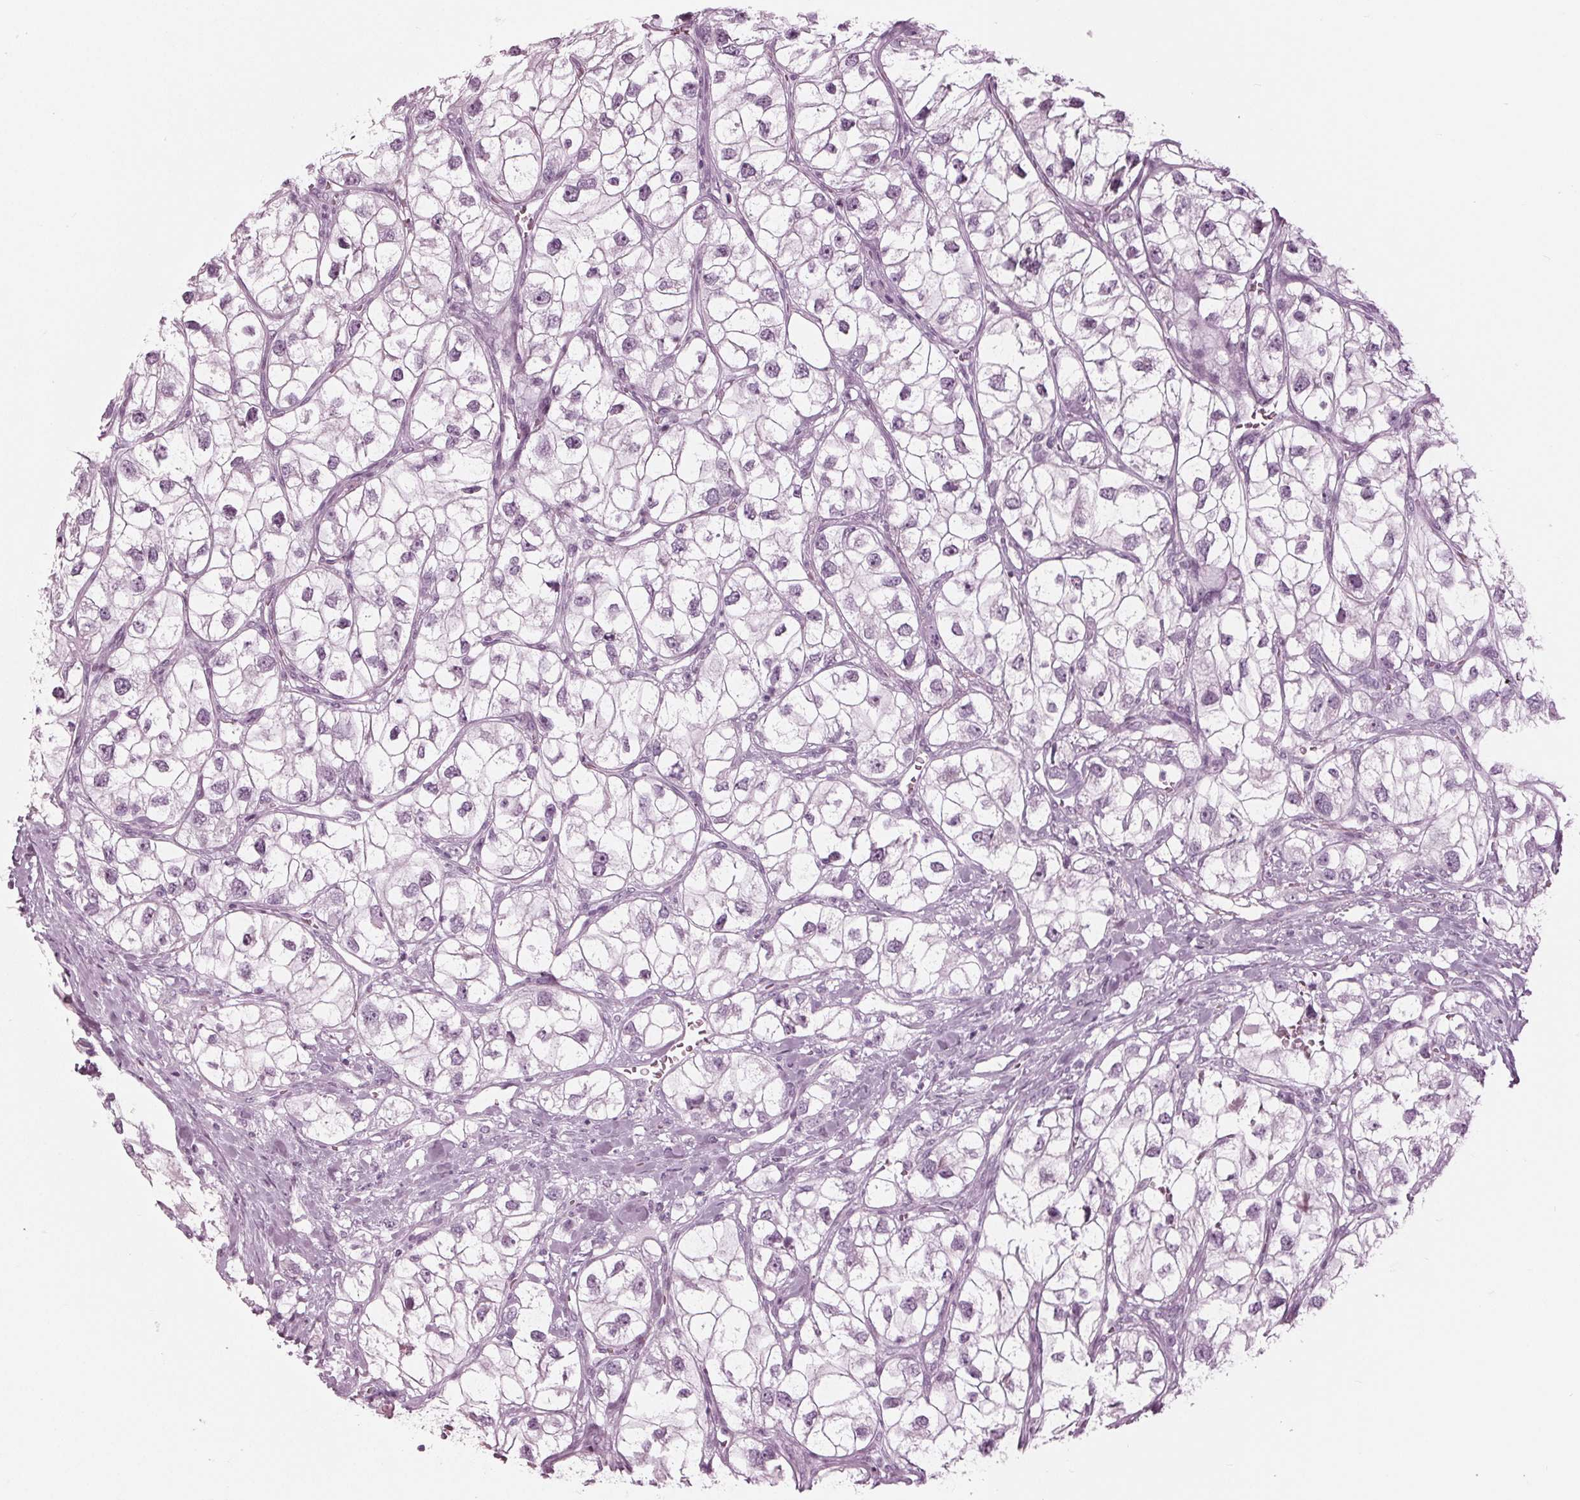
{"staining": {"intensity": "negative", "quantity": "none", "location": "none"}, "tissue": "renal cancer", "cell_type": "Tumor cells", "image_type": "cancer", "snomed": [{"axis": "morphology", "description": "Adenocarcinoma, NOS"}, {"axis": "topography", "description": "Kidney"}], "caption": "This is an immunohistochemistry (IHC) micrograph of human adenocarcinoma (renal). There is no positivity in tumor cells.", "gene": "KRT28", "patient": {"sex": "male", "age": 59}}